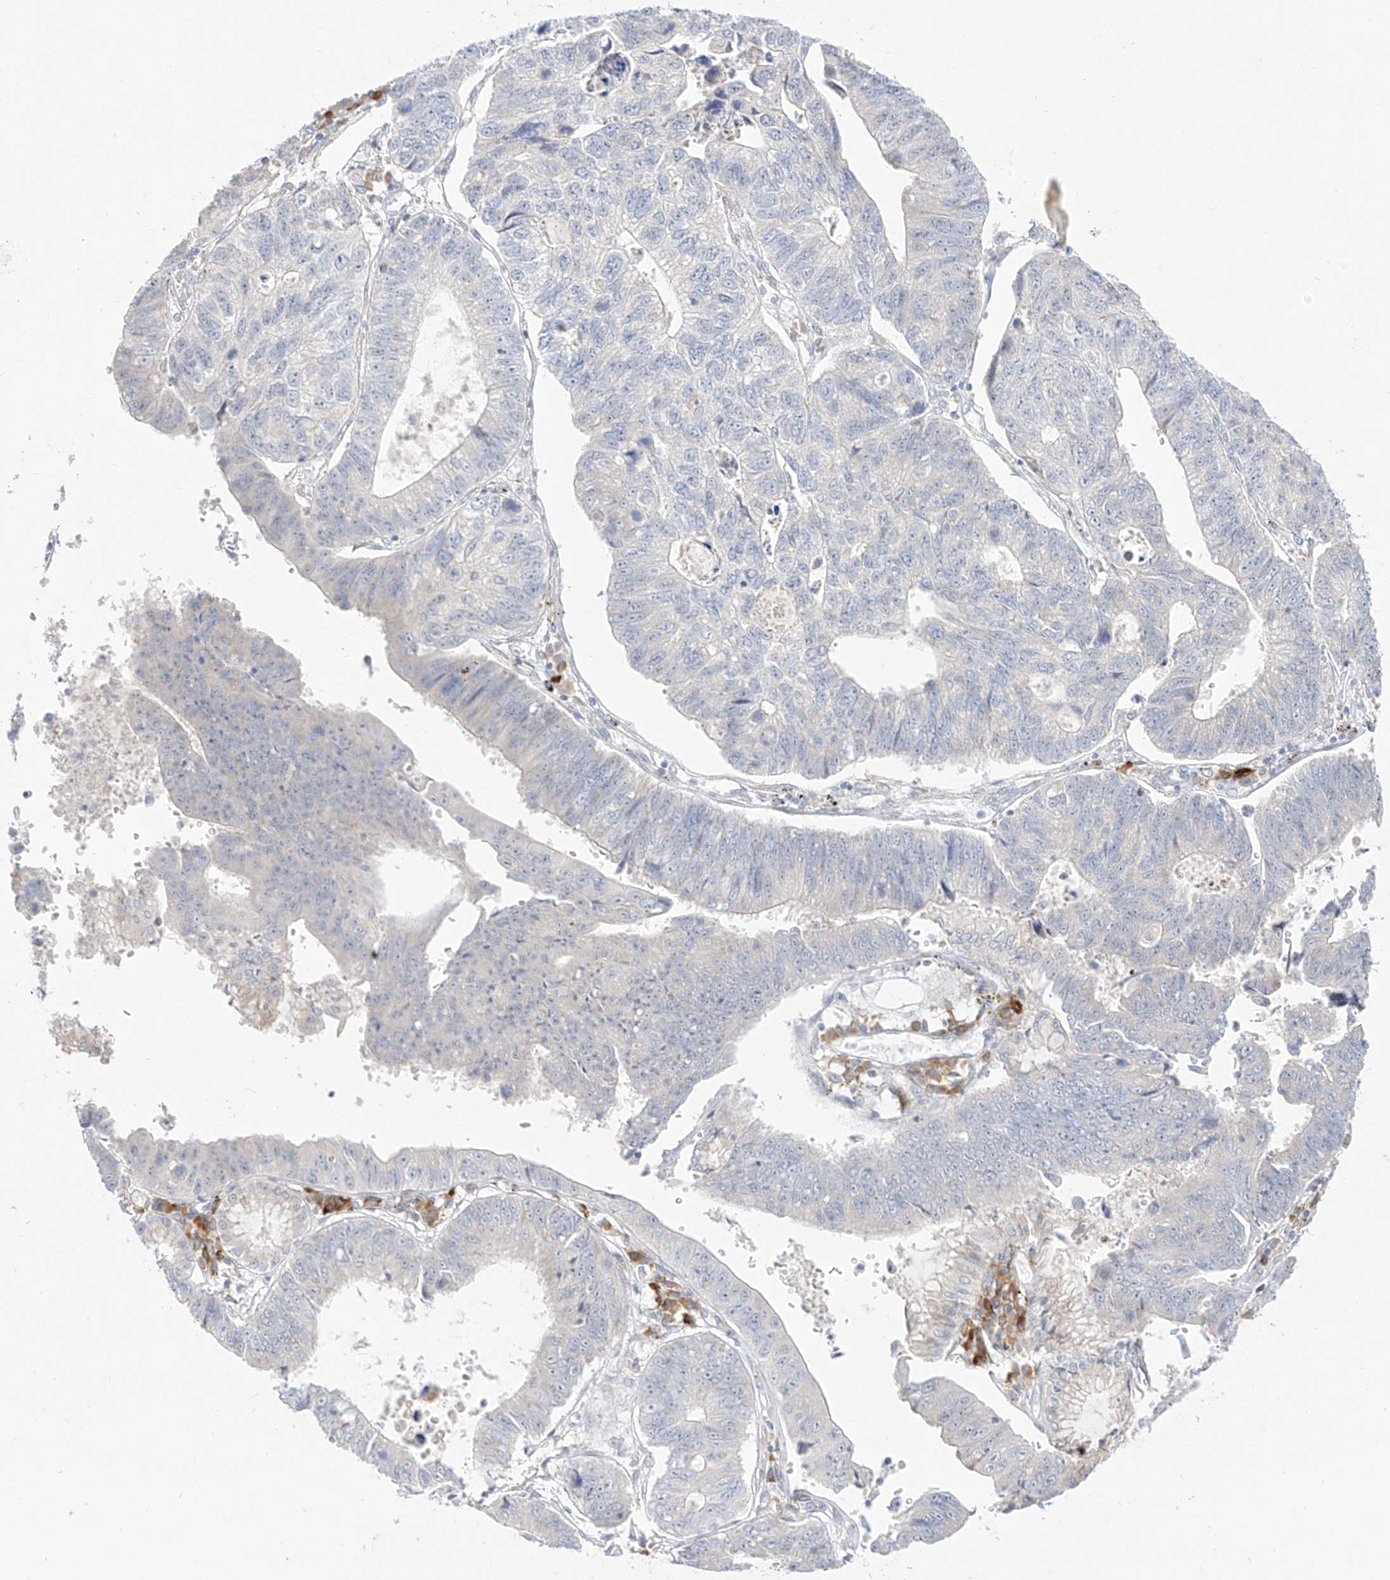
{"staining": {"intensity": "negative", "quantity": "none", "location": "none"}, "tissue": "stomach cancer", "cell_type": "Tumor cells", "image_type": "cancer", "snomed": [{"axis": "morphology", "description": "Adenocarcinoma, NOS"}, {"axis": "topography", "description": "Stomach"}], "caption": "A photomicrograph of stomach cancer (adenocarcinoma) stained for a protein demonstrates no brown staining in tumor cells.", "gene": "SYTL3", "patient": {"sex": "male", "age": 59}}